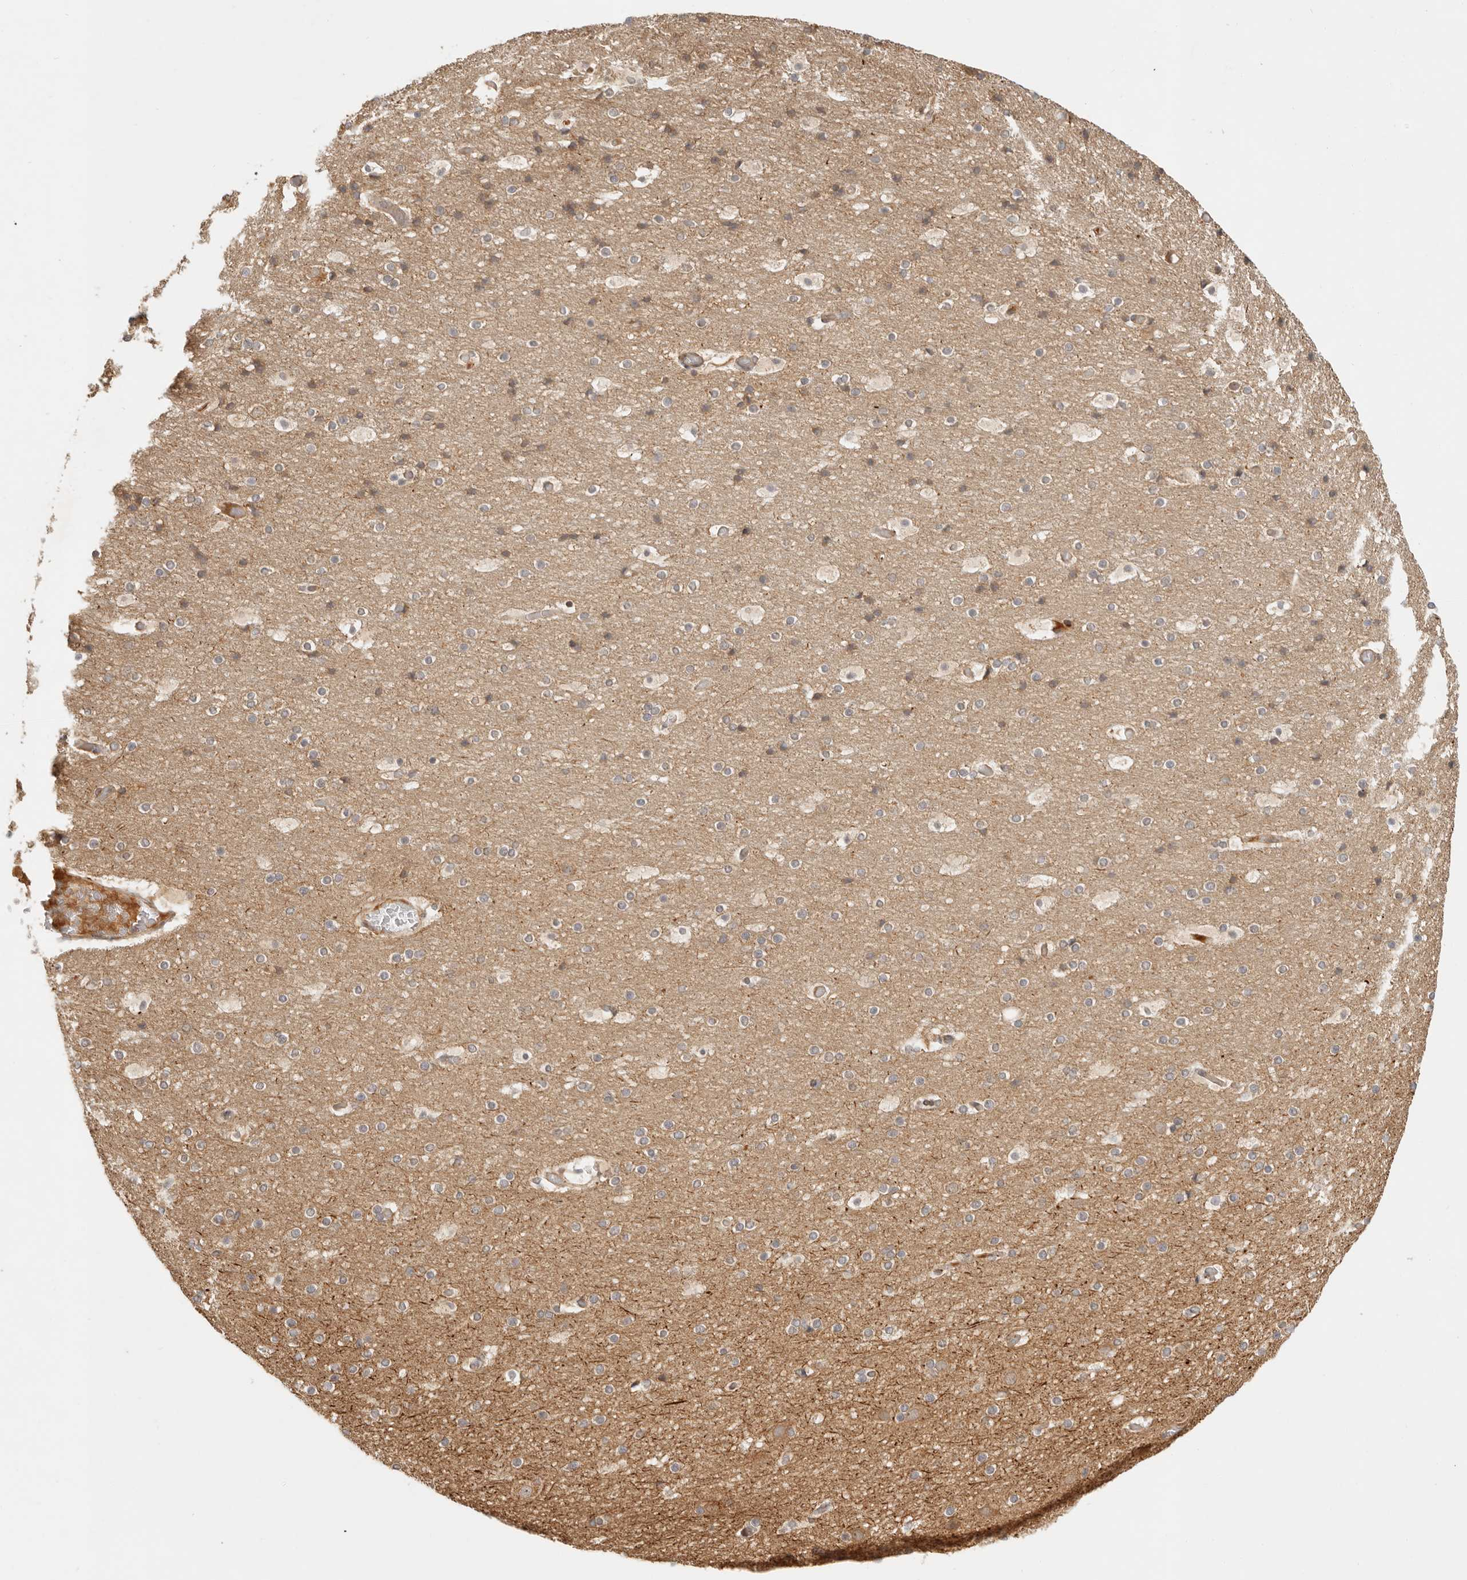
{"staining": {"intensity": "moderate", "quantity": ">75%", "location": "cytoplasmic/membranous"}, "tissue": "cerebral cortex", "cell_type": "Endothelial cells", "image_type": "normal", "snomed": [{"axis": "morphology", "description": "Normal tissue, NOS"}, {"axis": "topography", "description": "Cerebral cortex"}], "caption": "The immunohistochemical stain labels moderate cytoplasmic/membranous expression in endothelial cells of benign cerebral cortex. (IHC, brightfield microscopy, high magnification).", "gene": "ANKRD61", "patient": {"sex": "male", "age": 57}}